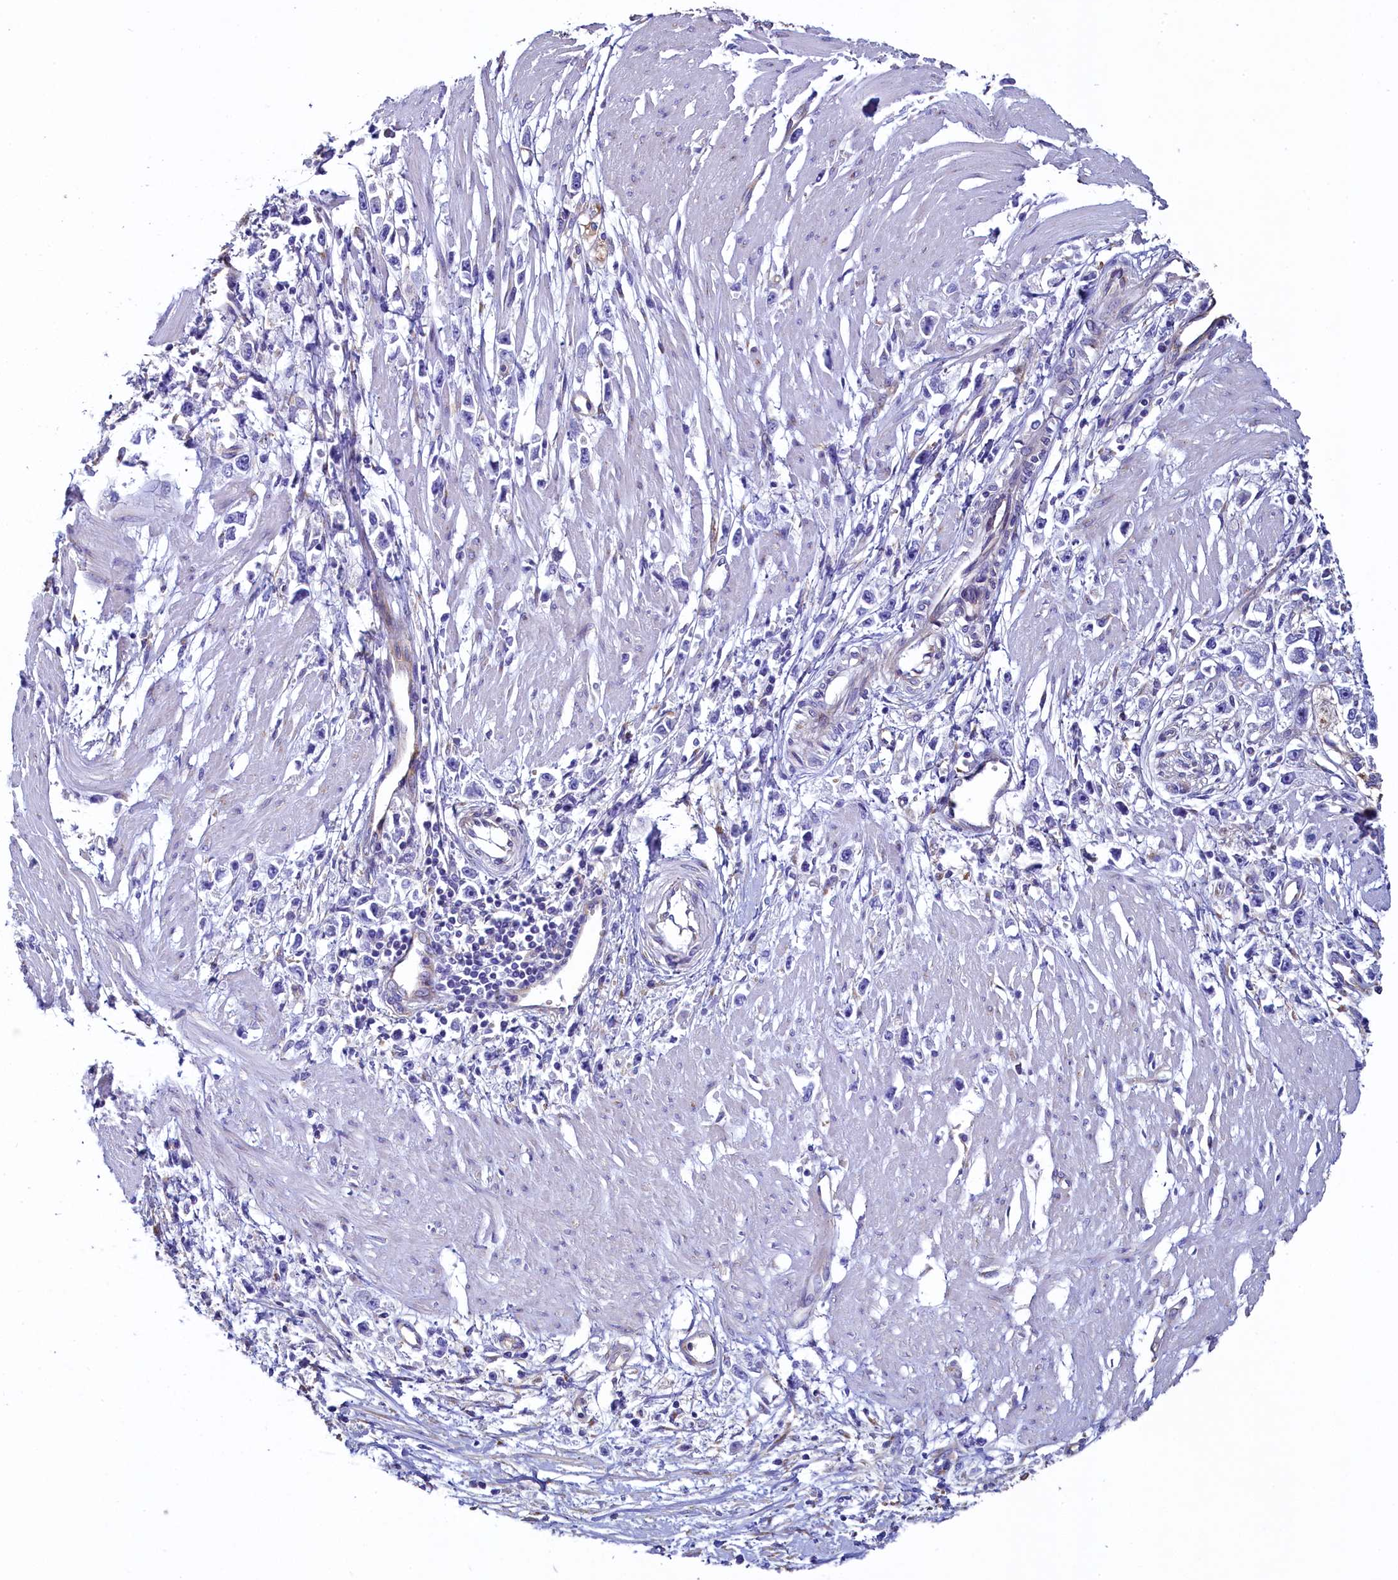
{"staining": {"intensity": "negative", "quantity": "none", "location": "none"}, "tissue": "stomach cancer", "cell_type": "Tumor cells", "image_type": "cancer", "snomed": [{"axis": "morphology", "description": "Adenocarcinoma, NOS"}, {"axis": "topography", "description": "Stomach"}], "caption": "Tumor cells are negative for brown protein staining in stomach cancer.", "gene": "GPR21", "patient": {"sex": "female", "age": 59}}